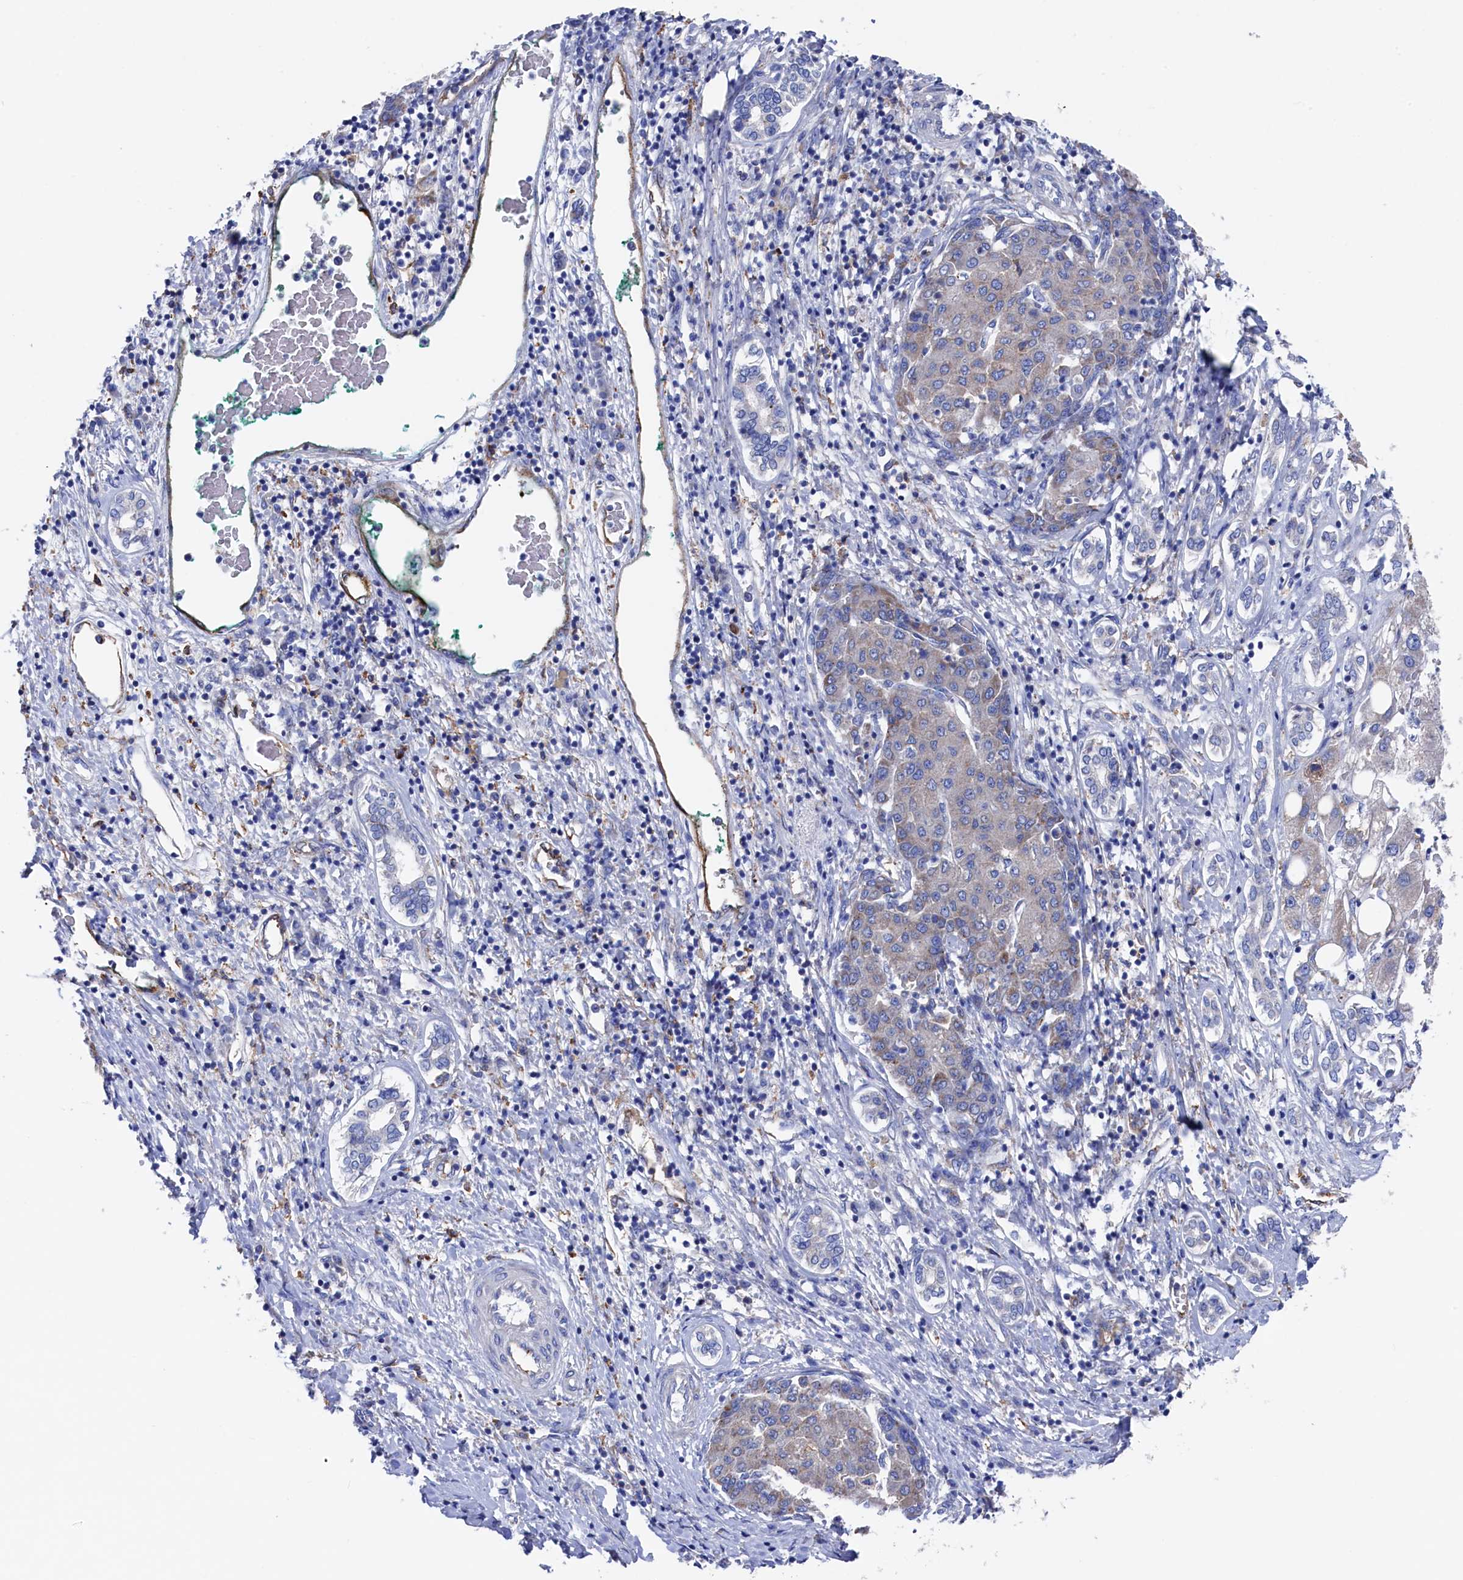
{"staining": {"intensity": "negative", "quantity": "none", "location": "none"}, "tissue": "liver cancer", "cell_type": "Tumor cells", "image_type": "cancer", "snomed": [{"axis": "morphology", "description": "Carcinoma, Hepatocellular, NOS"}, {"axis": "topography", "description": "Liver"}], "caption": "Tumor cells are negative for protein expression in human liver cancer.", "gene": "C12orf73", "patient": {"sex": "male", "age": 65}}